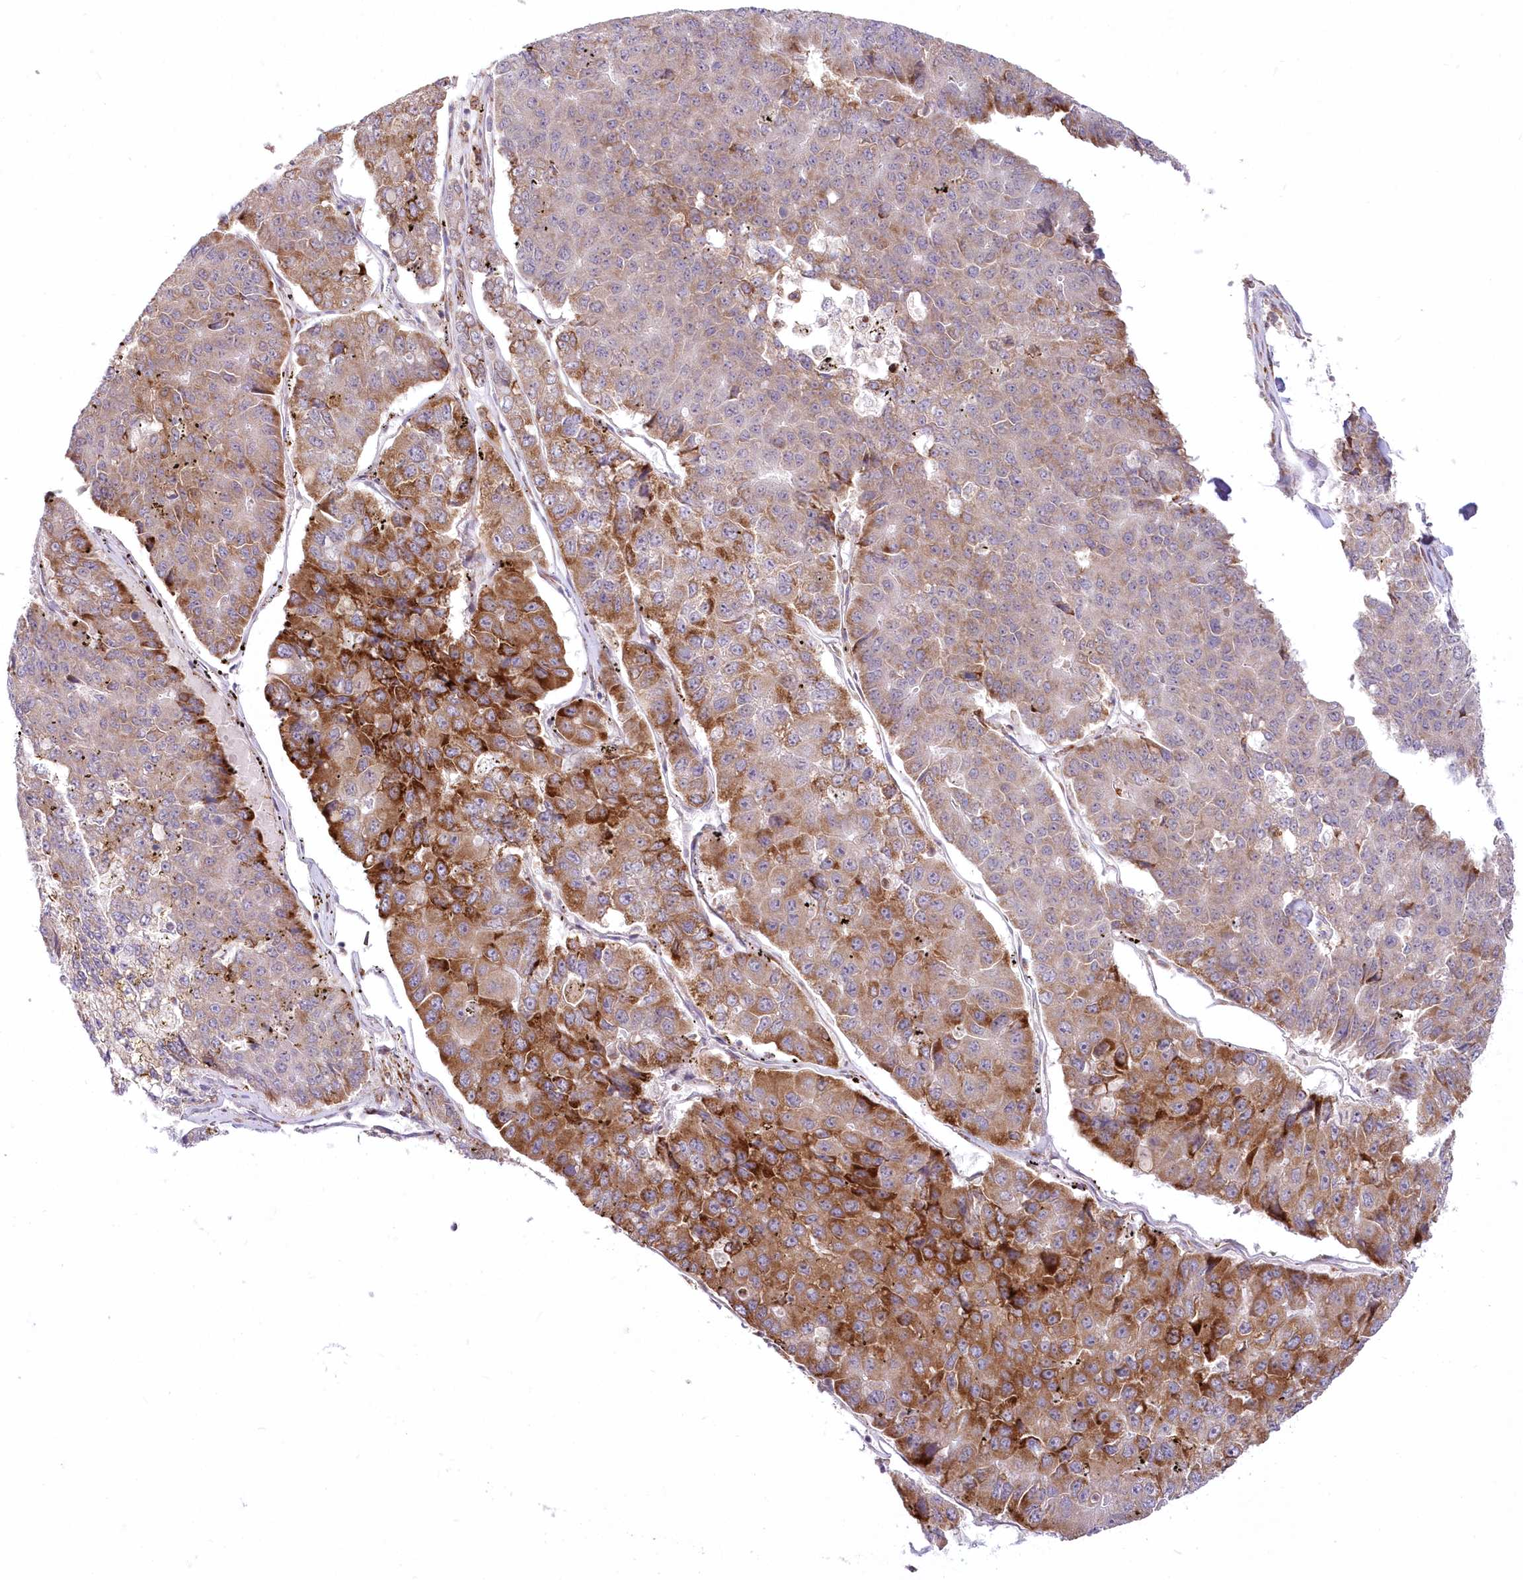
{"staining": {"intensity": "moderate", "quantity": "25%-75%", "location": "cytoplasmic/membranous"}, "tissue": "pancreatic cancer", "cell_type": "Tumor cells", "image_type": "cancer", "snomed": [{"axis": "morphology", "description": "Adenocarcinoma, NOS"}, {"axis": "topography", "description": "Pancreas"}], "caption": "Brown immunohistochemical staining in pancreatic adenocarcinoma demonstrates moderate cytoplasmic/membranous positivity in about 25%-75% of tumor cells. (DAB (3,3'-diaminobenzidine) = brown stain, brightfield microscopy at high magnification).", "gene": "LDB1", "patient": {"sex": "male", "age": 50}}